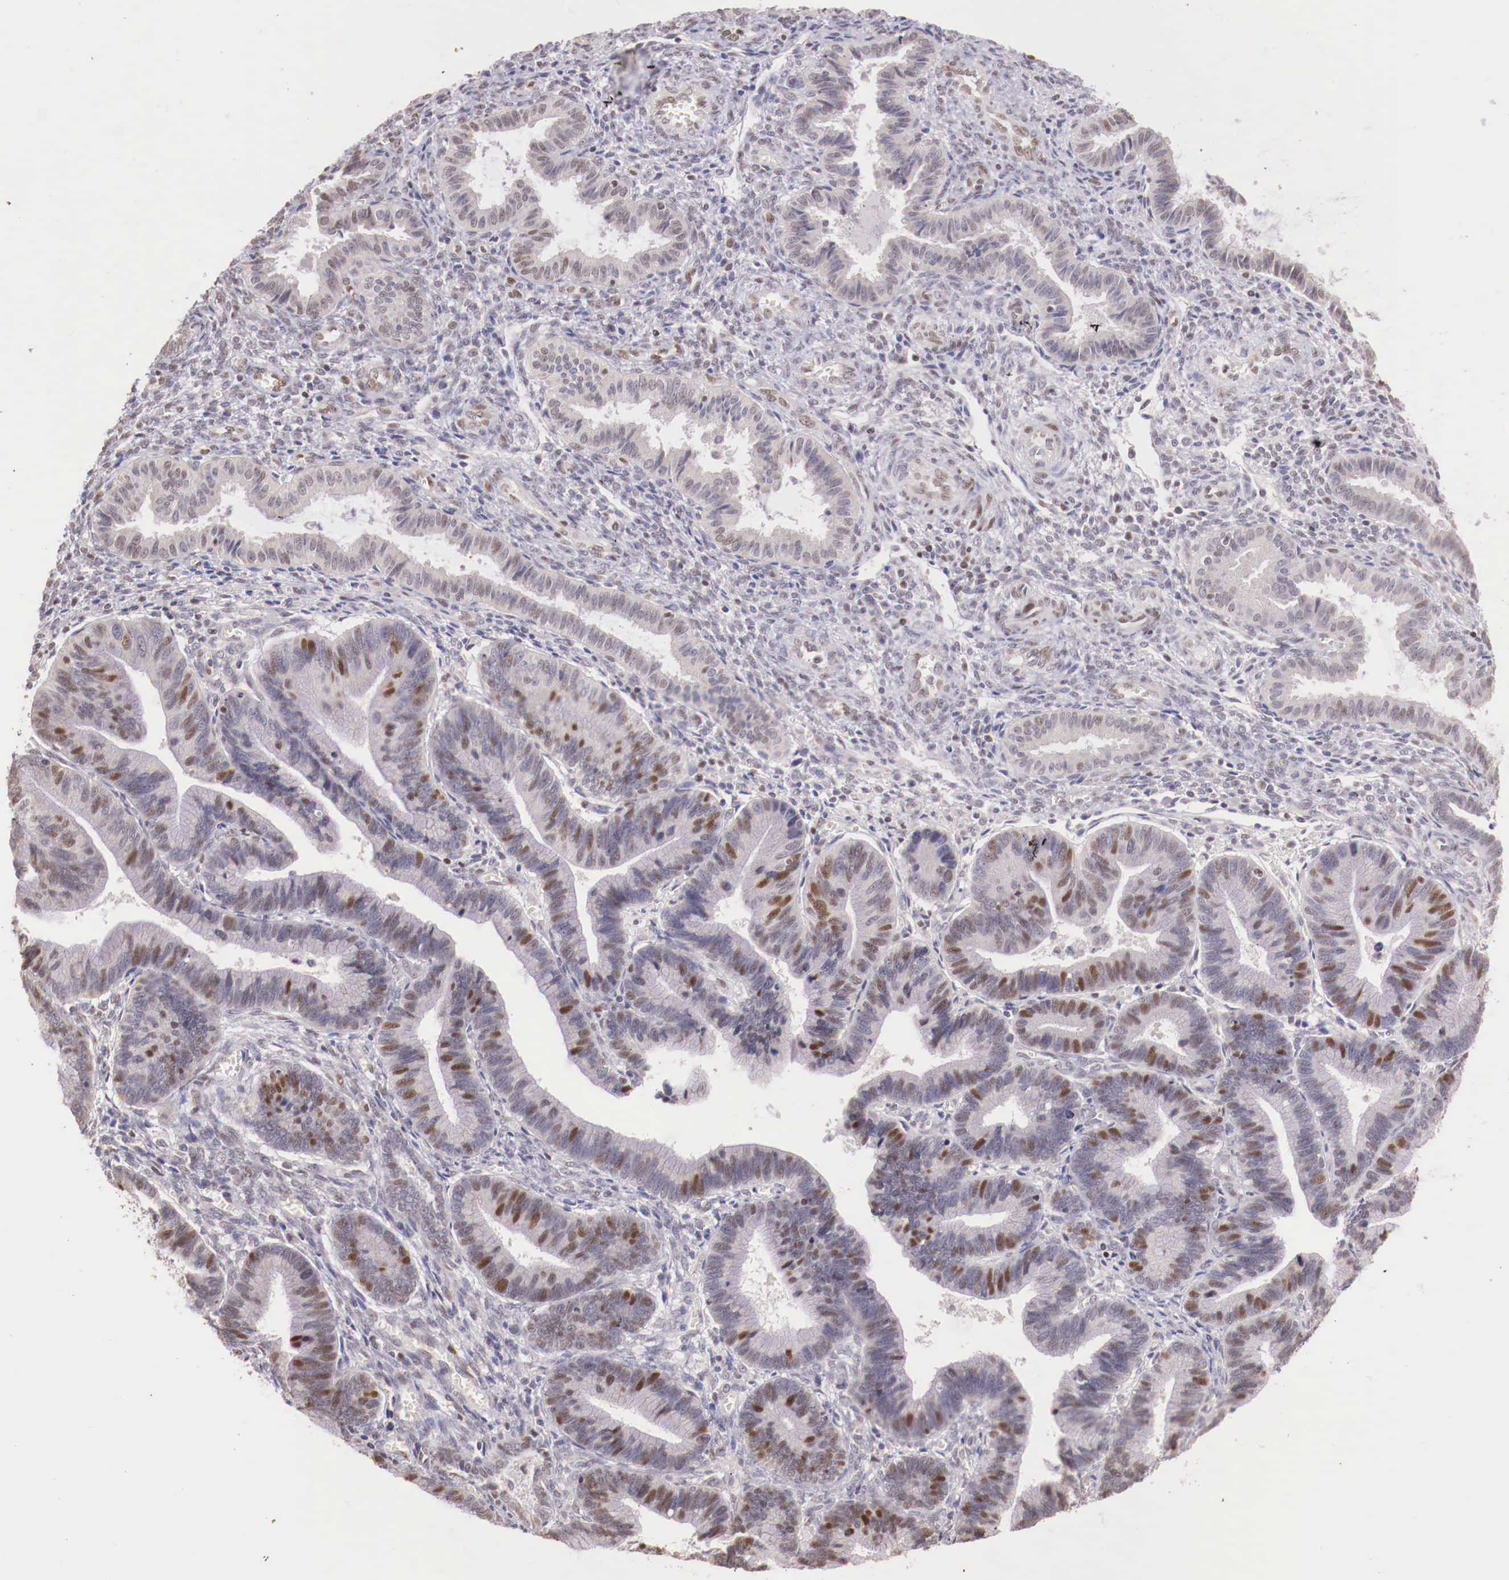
{"staining": {"intensity": "weak", "quantity": "<25%", "location": "nuclear"}, "tissue": "endometrium", "cell_type": "Cells in endometrial stroma", "image_type": "normal", "snomed": [{"axis": "morphology", "description": "Normal tissue, NOS"}, {"axis": "topography", "description": "Endometrium"}], "caption": "Immunohistochemistry histopathology image of normal endometrium: human endometrium stained with DAB shows no significant protein positivity in cells in endometrial stroma.", "gene": "SP1", "patient": {"sex": "female", "age": 36}}